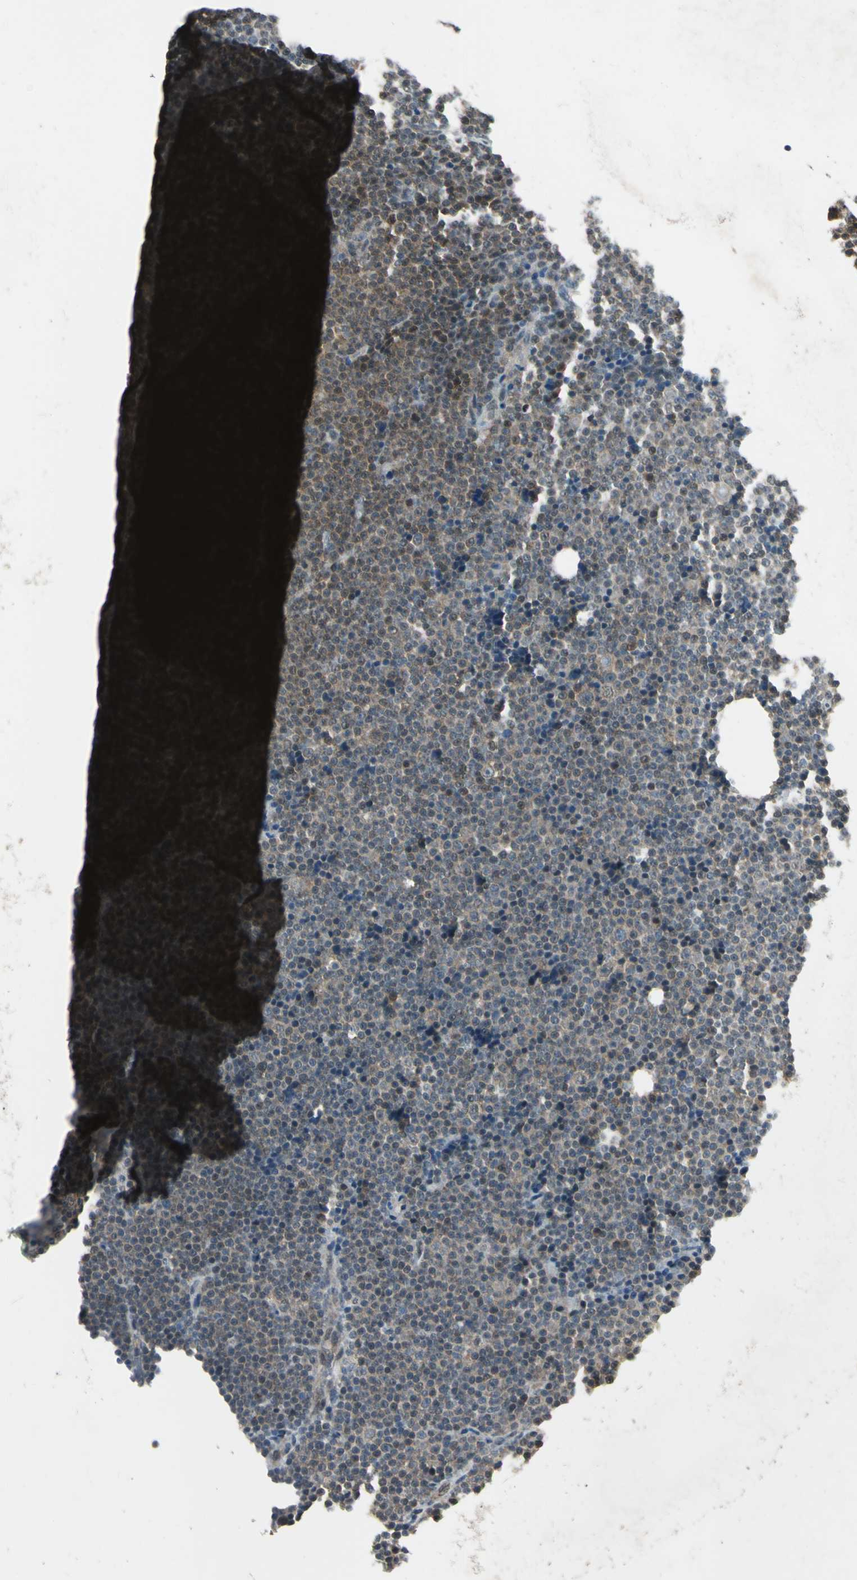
{"staining": {"intensity": "weak", "quantity": "25%-75%", "location": "nuclear"}, "tissue": "lymphoma", "cell_type": "Tumor cells", "image_type": "cancer", "snomed": [{"axis": "morphology", "description": "Malignant lymphoma, non-Hodgkin's type, Low grade"}, {"axis": "topography", "description": "Lymph node"}], "caption": "Immunohistochemical staining of human lymphoma shows low levels of weak nuclear protein staining in about 25%-75% of tumor cells.", "gene": "PSMD5", "patient": {"sex": "female", "age": 67}}